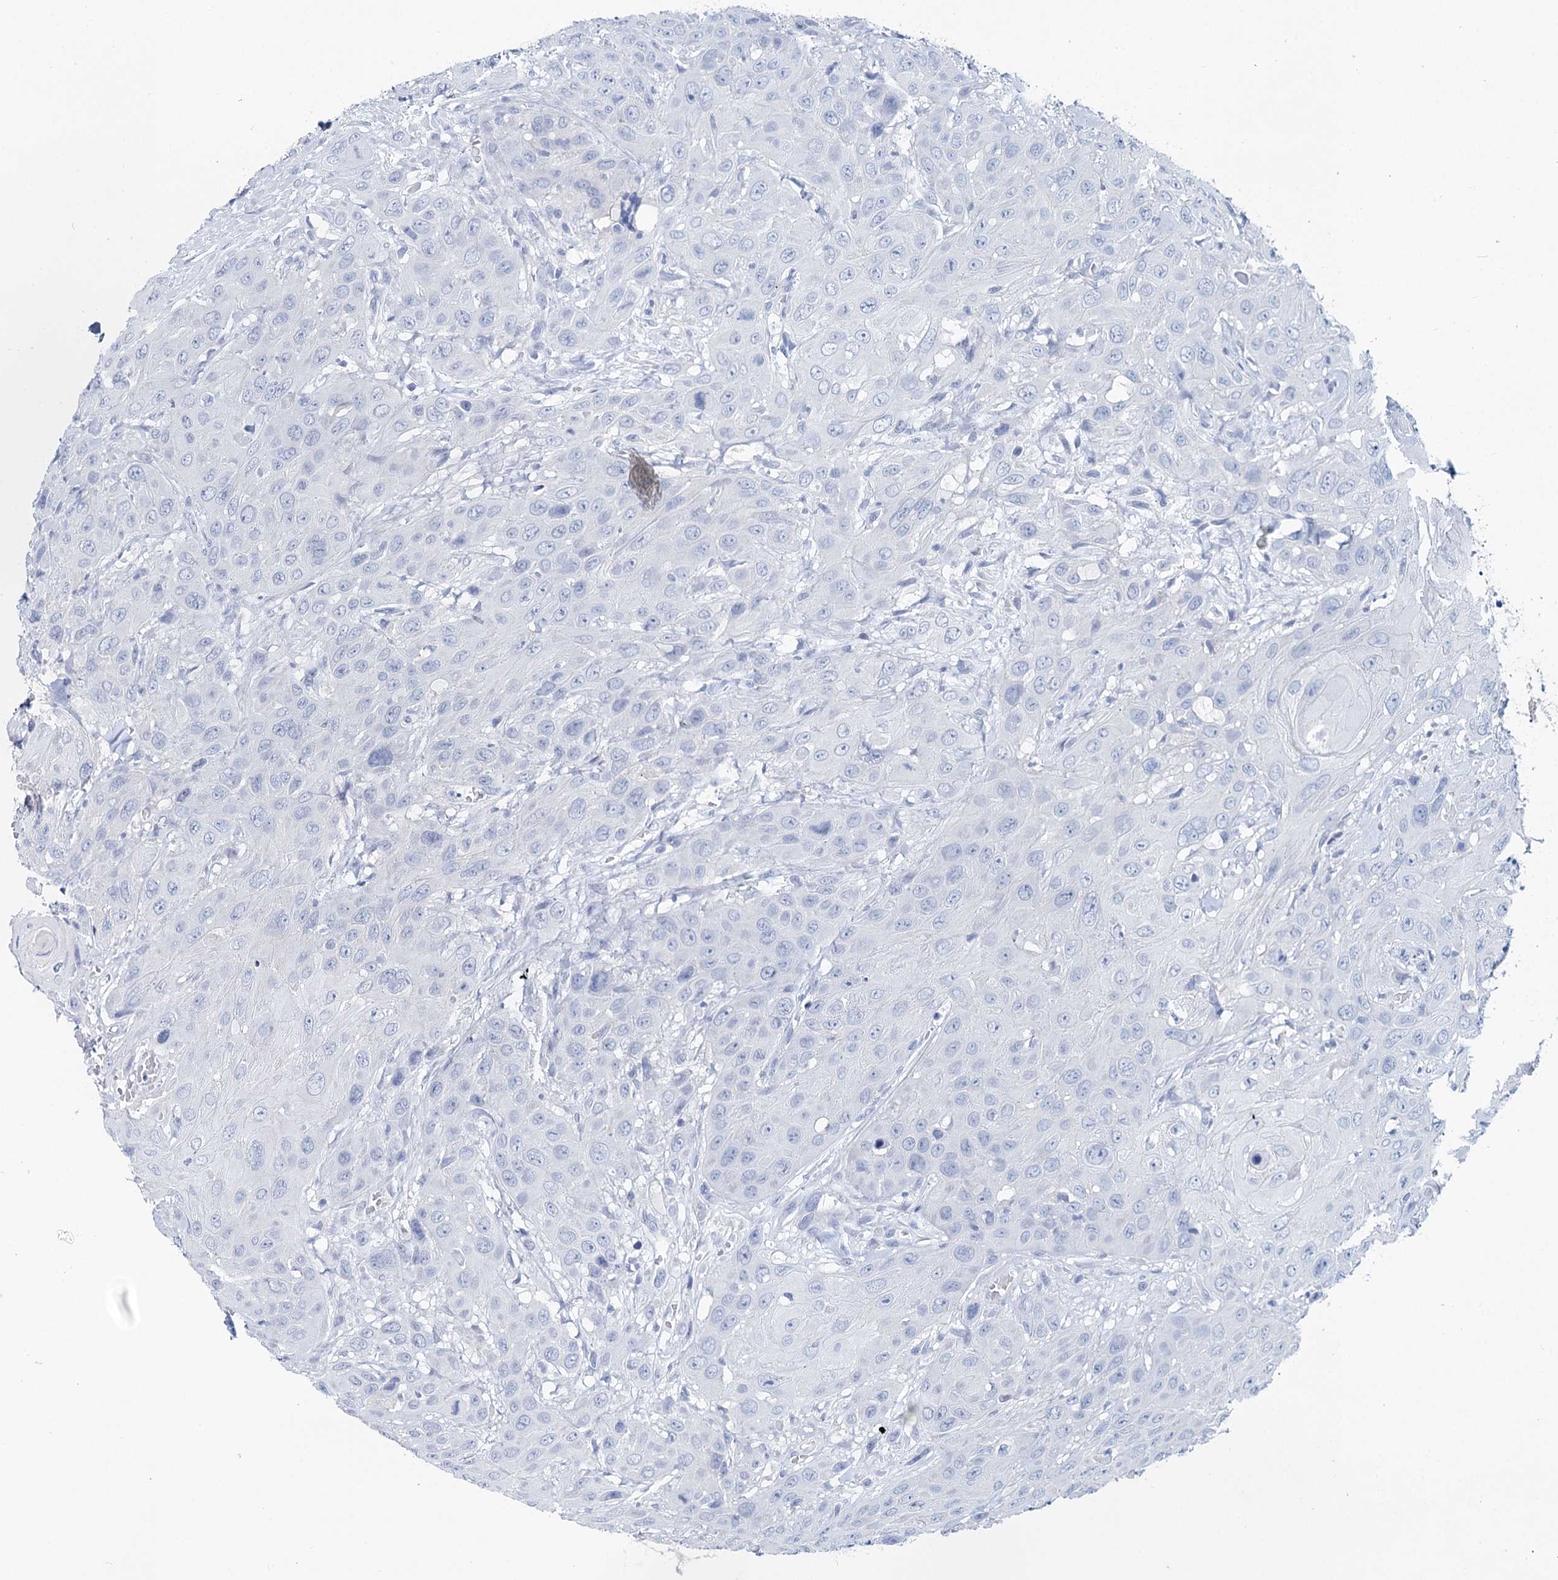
{"staining": {"intensity": "negative", "quantity": "none", "location": "none"}, "tissue": "head and neck cancer", "cell_type": "Tumor cells", "image_type": "cancer", "snomed": [{"axis": "morphology", "description": "Squamous cell carcinoma, NOS"}, {"axis": "topography", "description": "Head-Neck"}], "caption": "High magnification brightfield microscopy of head and neck squamous cell carcinoma stained with DAB (3,3'-diaminobenzidine) (brown) and counterstained with hematoxylin (blue): tumor cells show no significant staining.", "gene": "METTL7B", "patient": {"sex": "male", "age": 81}}